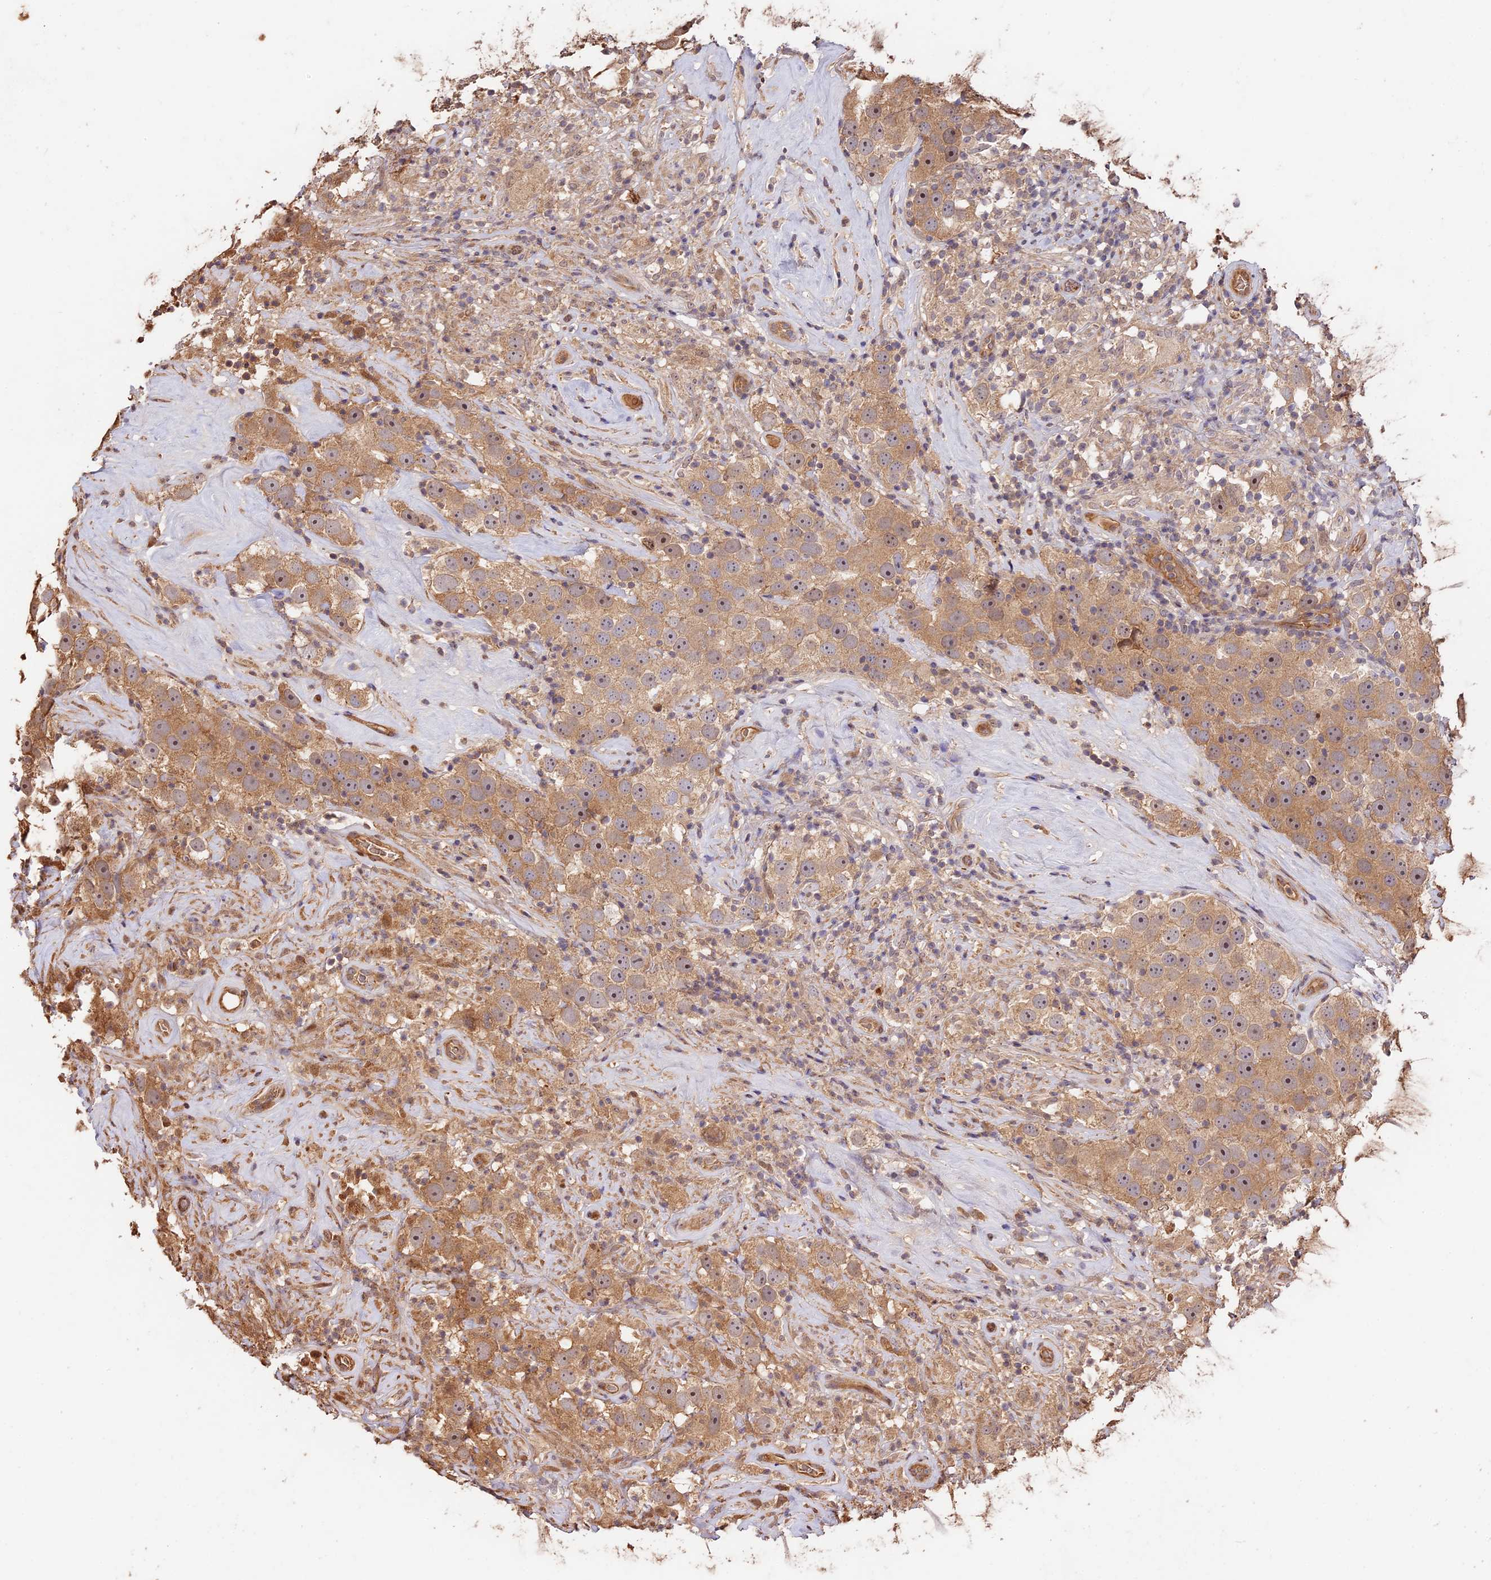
{"staining": {"intensity": "moderate", "quantity": ">75%", "location": "cytoplasmic/membranous,nuclear"}, "tissue": "testis cancer", "cell_type": "Tumor cells", "image_type": "cancer", "snomed": [{"axis": "morphology", "description": "Seminoma, NOS"}, {"axis": "topography", "description": "Testis"}], "caption": "Approximately >75% of tumor cells in seminoma (testis) reveal moderate cytoplasmic/membranous and nuclear protein staining as visualized by brown immunohistochemical staining.", "gene": "PPP1R37", "patient": {"sex": "male", "age": 49}}